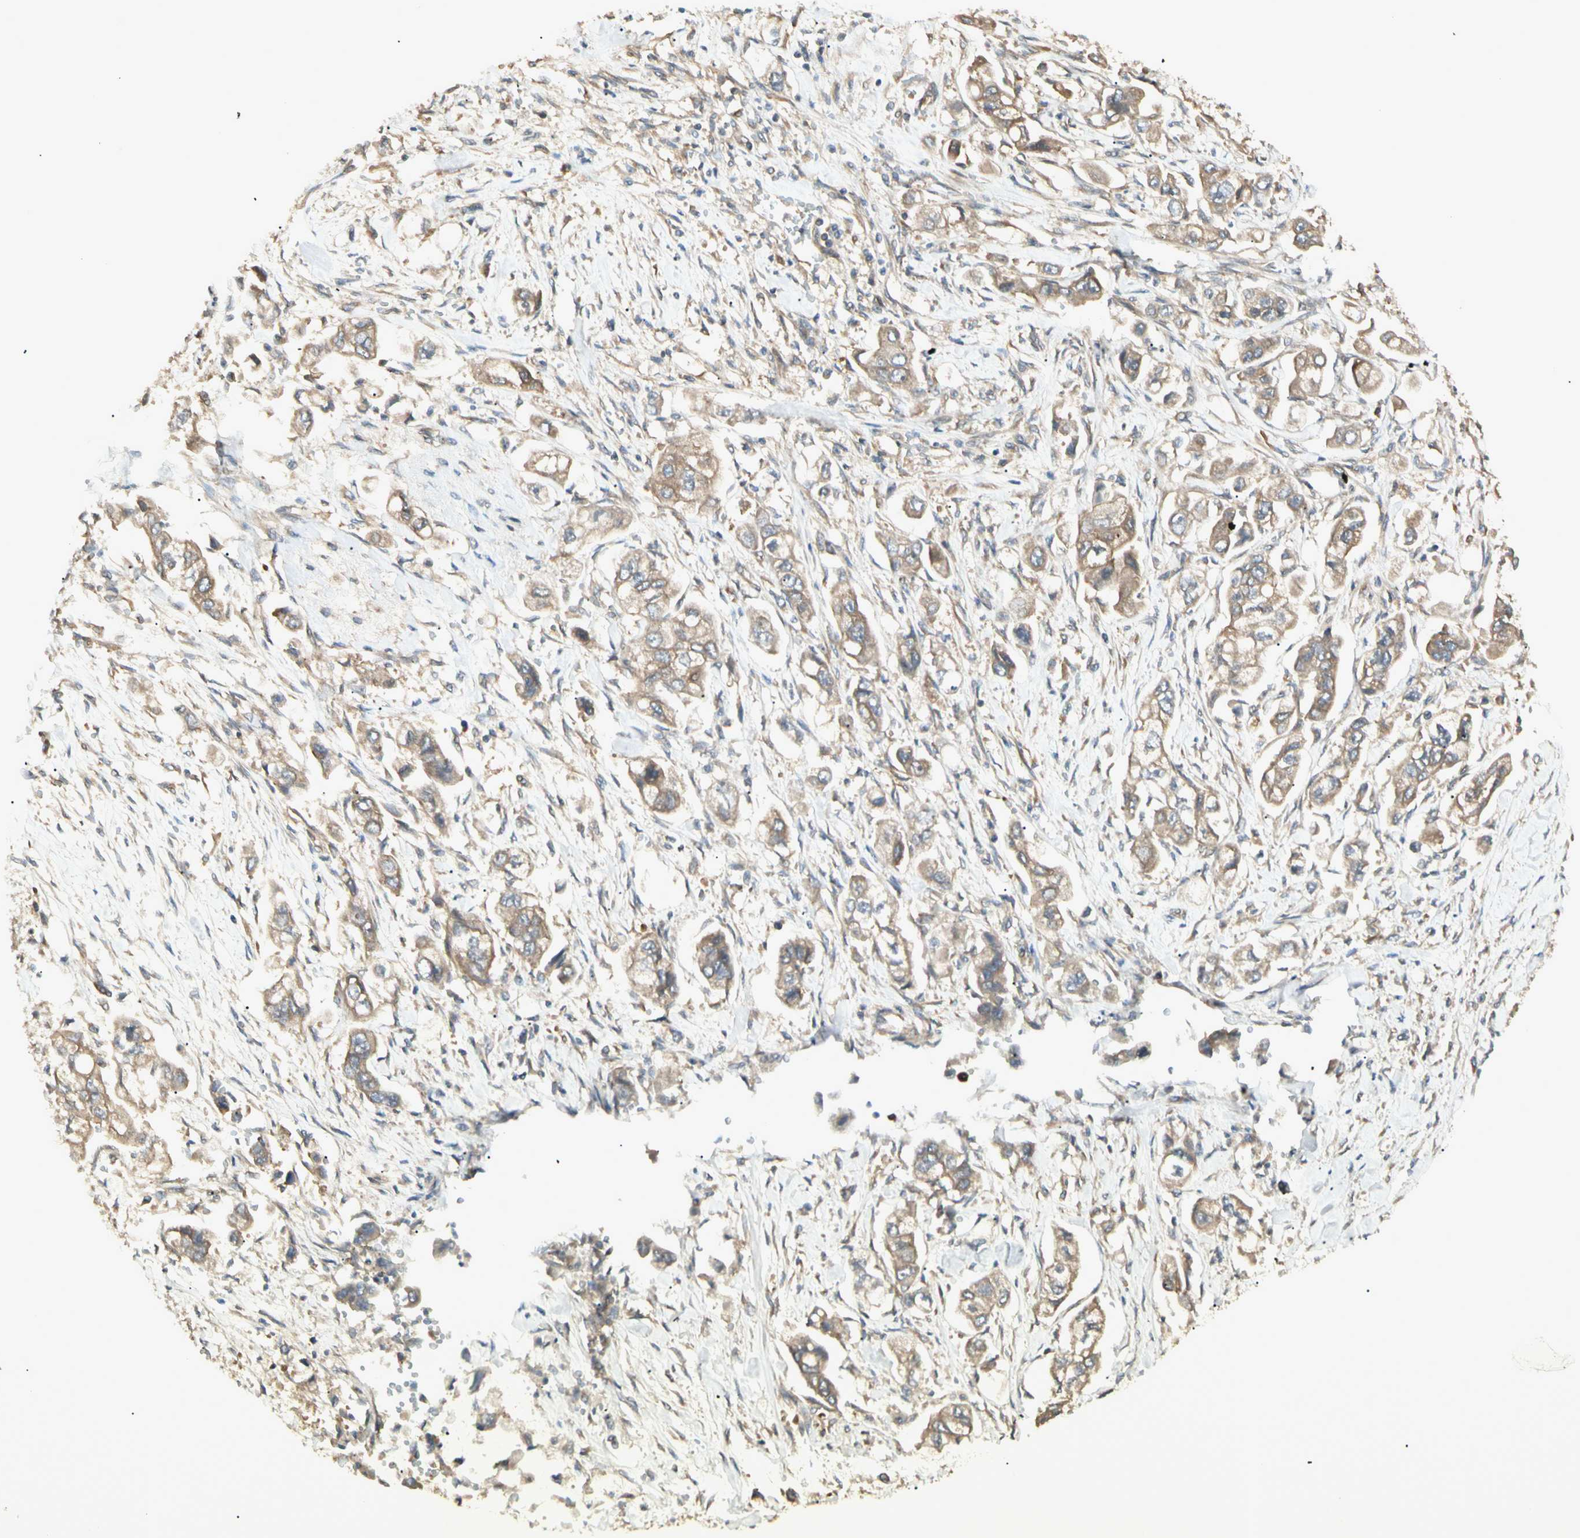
{"staining": {"intensity": "moderate", "quantity": ">75%", "location": "cytoplasmic/membranous"}, "tissue": "stomach cancer", "cell_type": "Tumor cells", "image_type": "cancer", "snomed": [{"axis": "morphology", "description": "Adenocarcinoma, NOS"}, {"axis": "topography", "description": "Stomach"}], "caption": "Immunohistochemical staining of human stomach cancer (adenocarcinoma) displays medium levels of moderate cytoplasmic/membranous protein staining in about >75% of tumor cells. (Stains: DAB (3,3'-diaminobenzidine) in brown, nuclei in blue, Microscopy: brightfield microscopy at high magnification).", "gene": "IRAG1", "patient": {"sex": "male", "age": 62}}